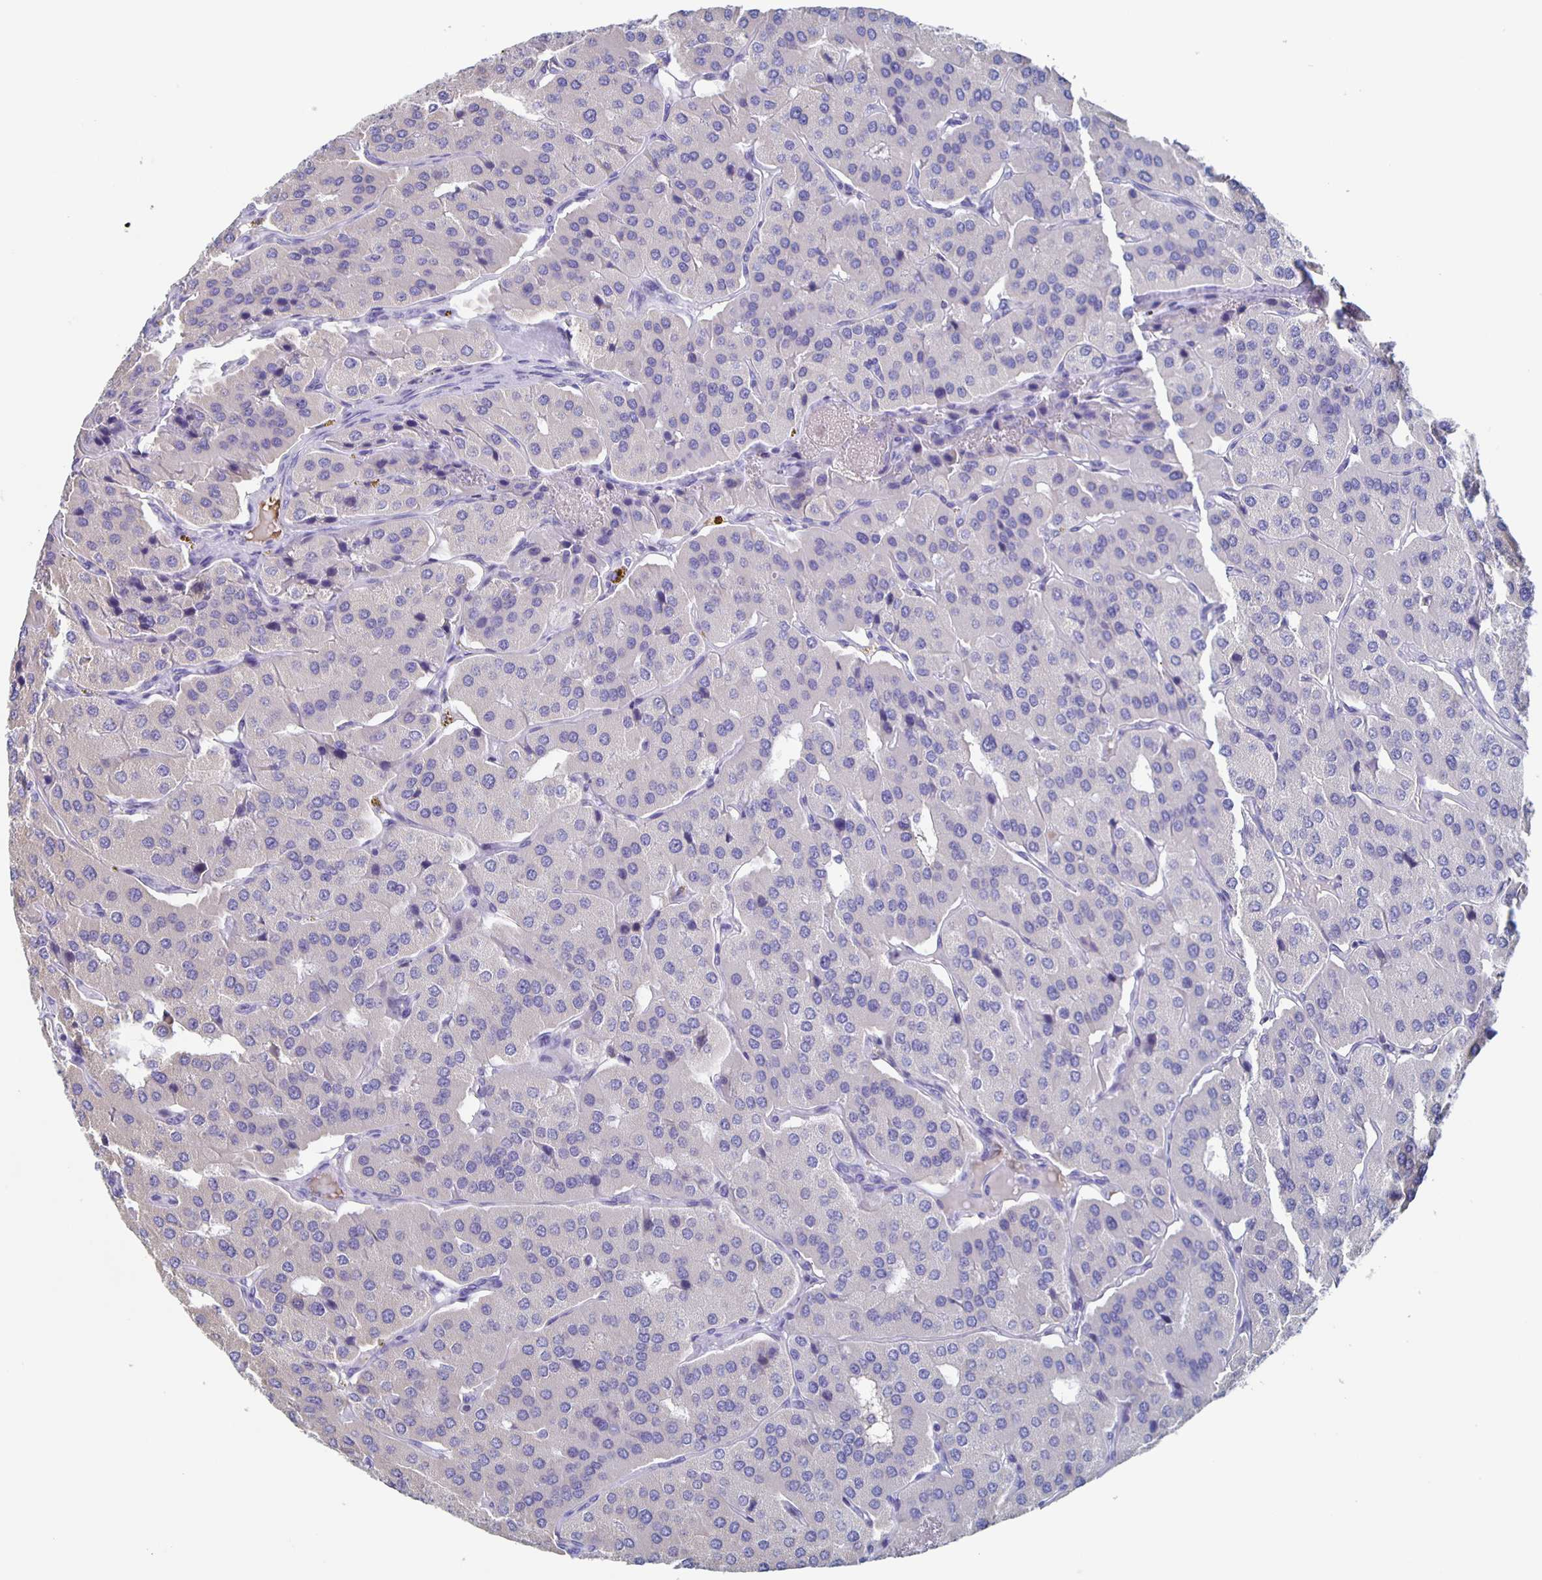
{"staining": {"intensity": "negative", "quantity": "none", "location": "none"}, "tissue": "parathyroid gland", "cell_type": "Glandular cells", "image_type": "normal", "snomed": [{"axis": "morphology", "description": "Normal tissue, NOS"}, {"axis": "morphology", "description": "Adenoma, NOS"}, {"axis": "topography", "description": "Parathyroid gland"}], "caption": "Immunohistochemical staining of normal human parathyroid gland displays no significant expression in glandular cells. Nuclei are stained in blue.", "gene": "FGA", "patient": {"sex": "female", "age": 86}}